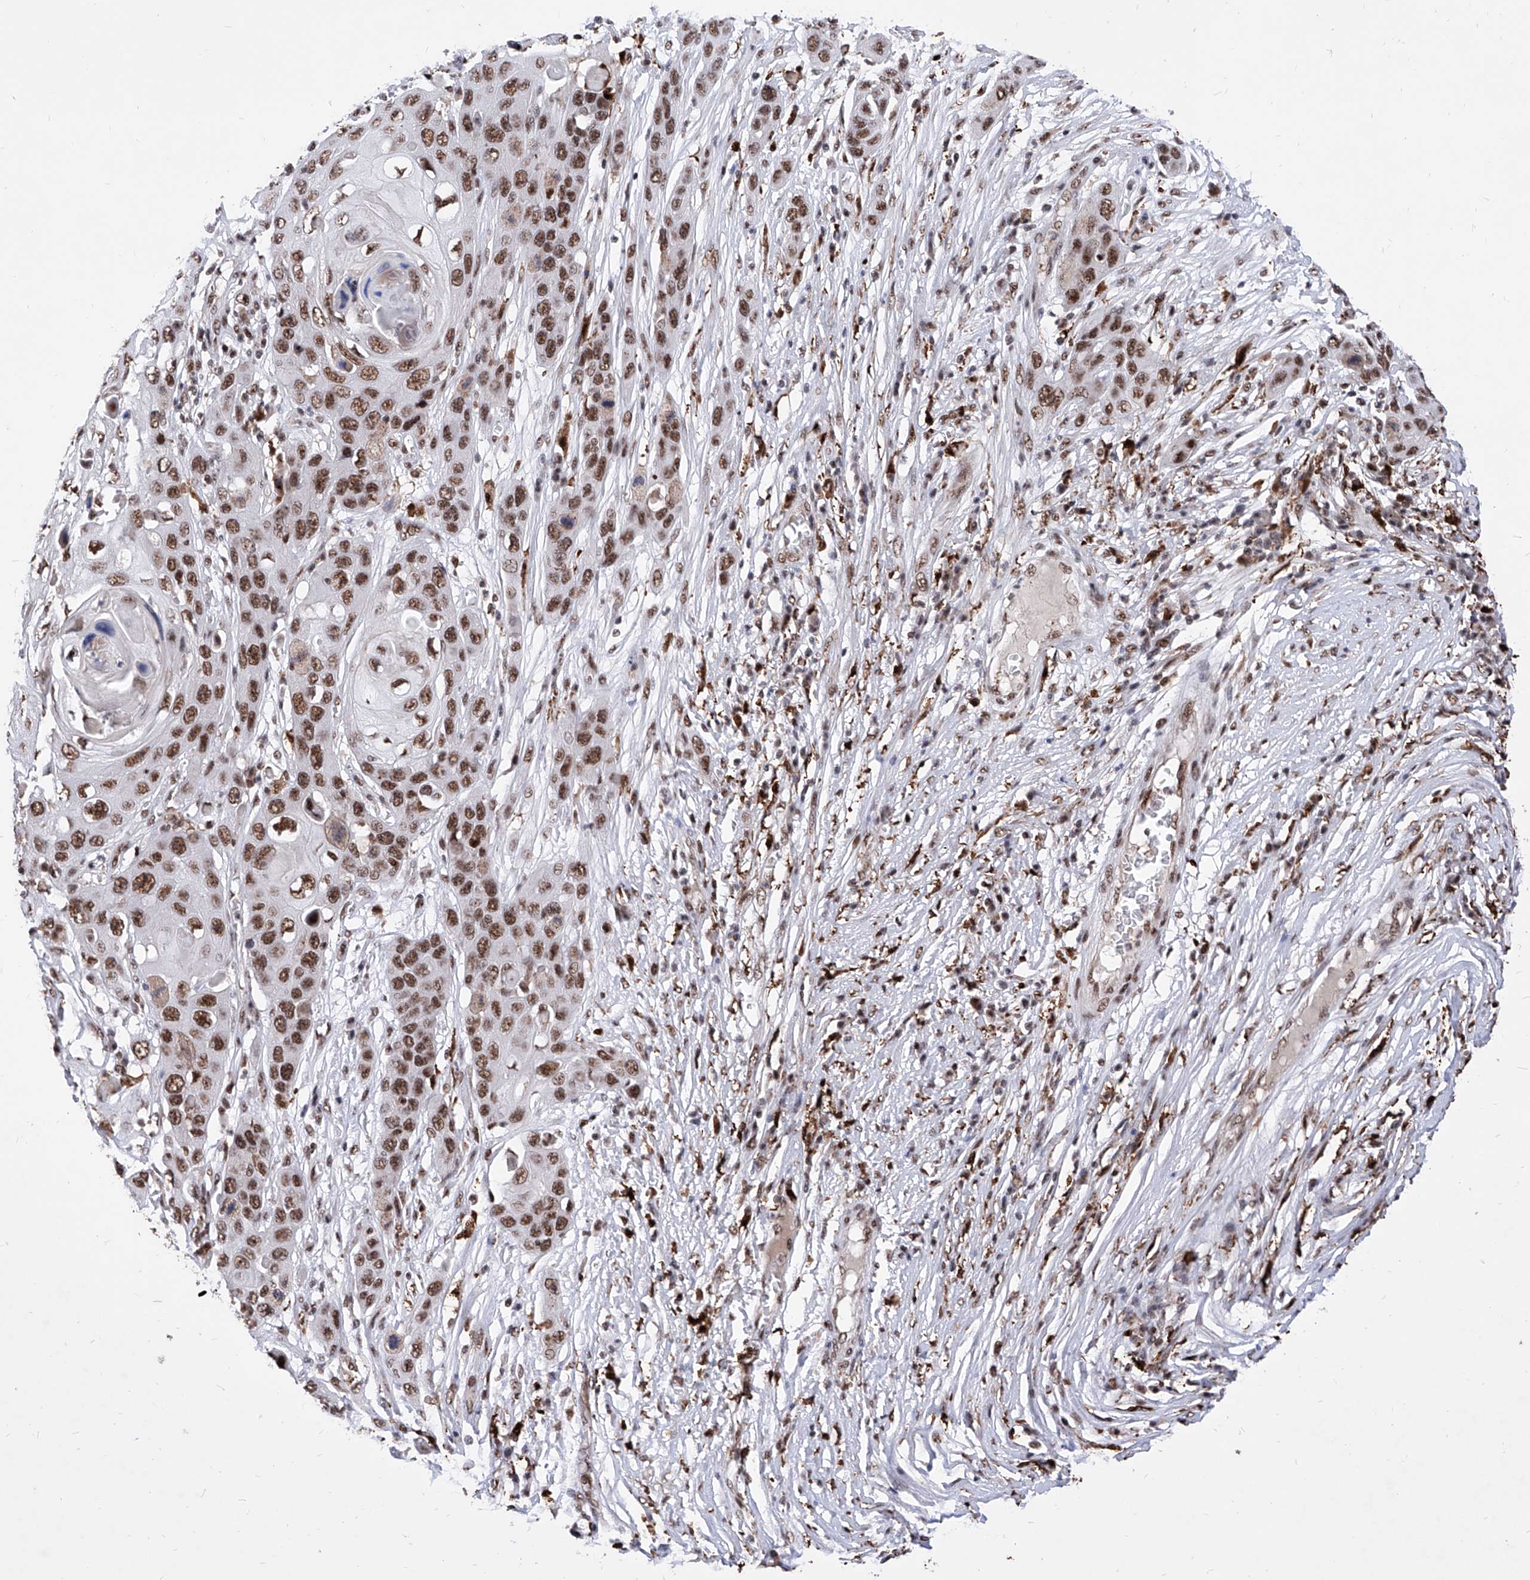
{"staining": {"intensity": "moderate", "quantity": ">75%", "location": "nuclear"}, "tissue": "skin cancer", "cell_type": "Tumor cells", "image_type": "cancer", "snomed": [{"axis": "morphology", "description": "Squamous cell carcinoma, NOS"}, {"axis": "topography", "description": "Skin"}], "caption": "Immunohistochemical staining of human skin squamous cell carcinoma displays medium levels of moderate nuclear staining in about >75% of tumor cells. (brown staining indicates protein expression, while blue staining denotes nuclei).", "gene": "PHF5A", "patient": {"sex": "male", "age": 55}}